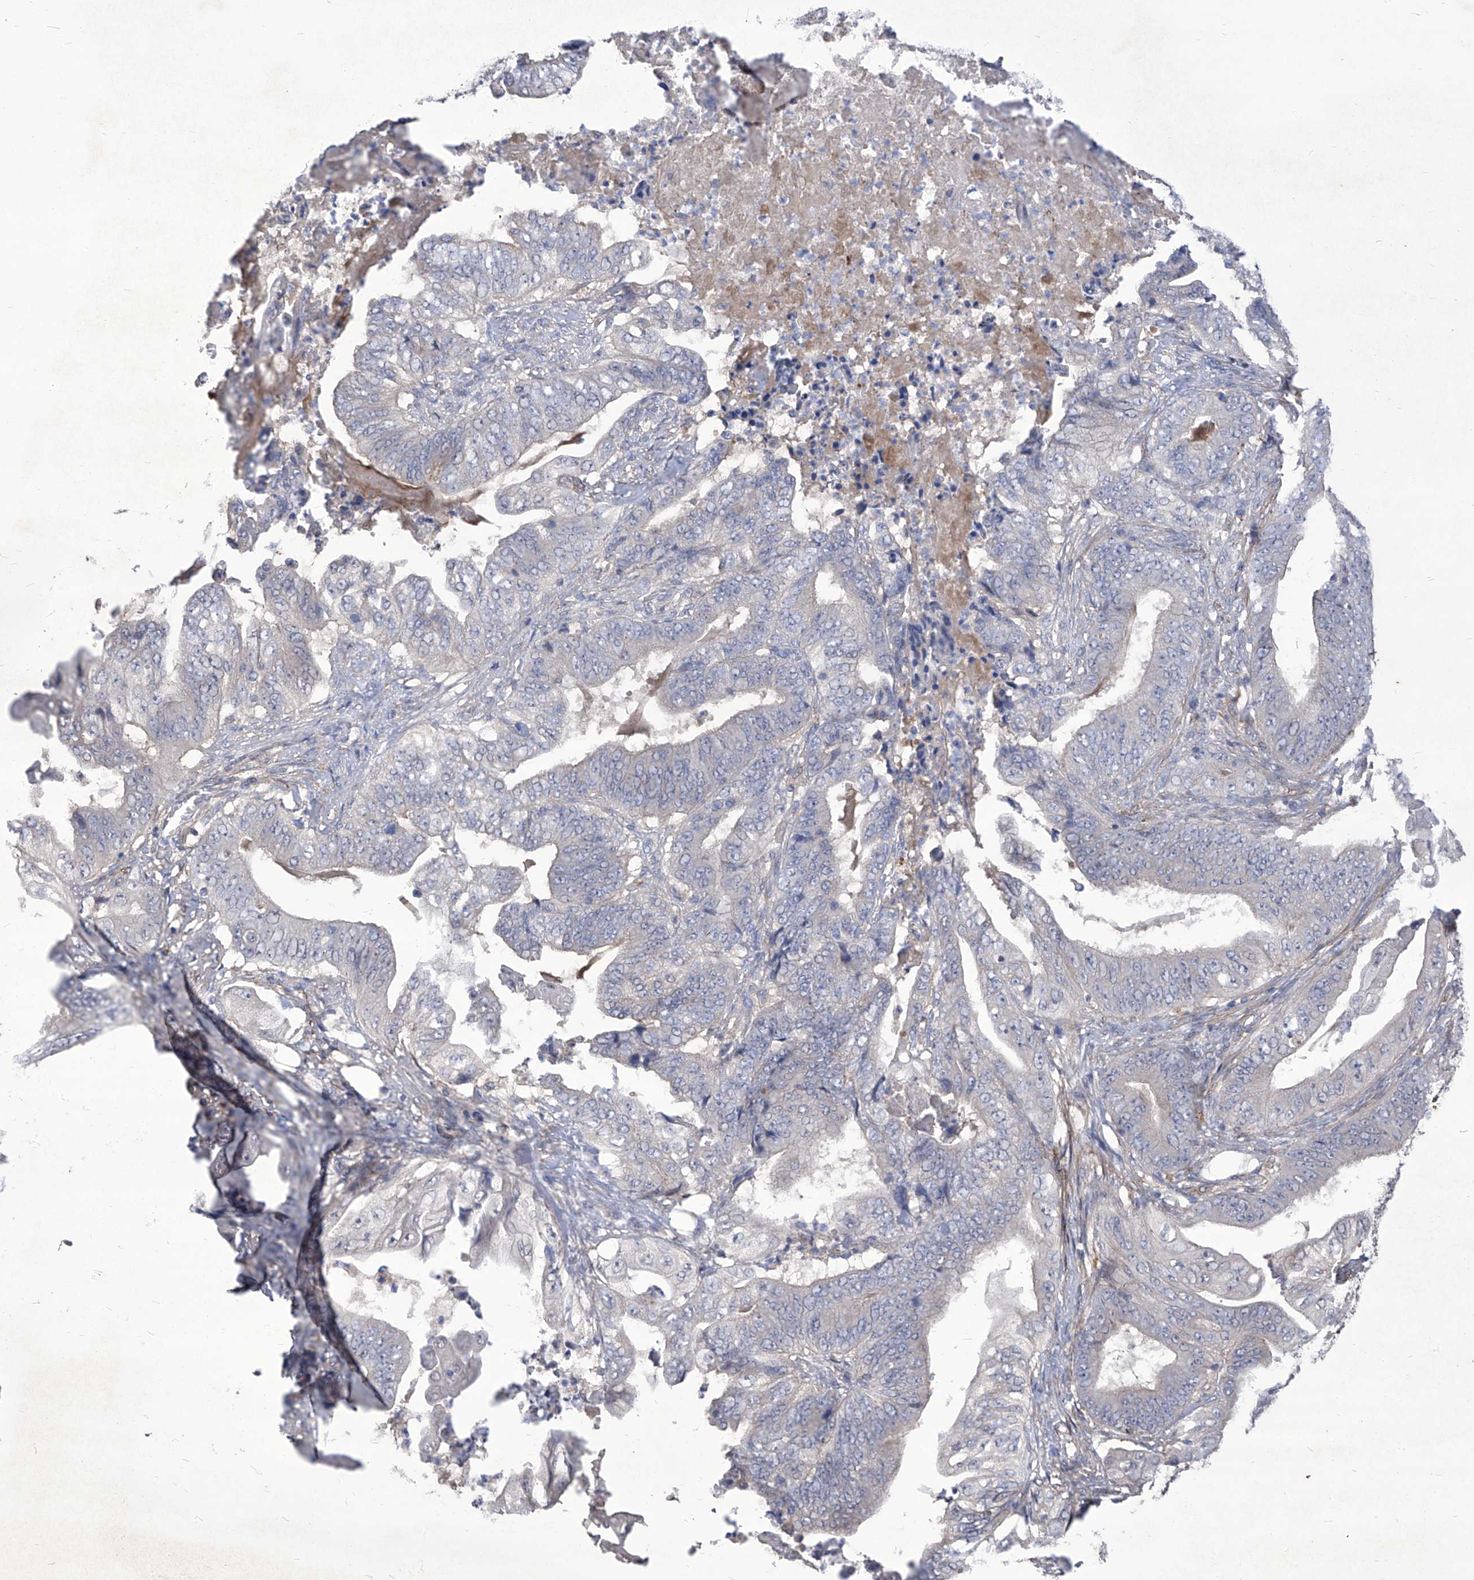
{"staining": {"intensity": "negative", "quantity": "none", "location": "none"}, "tissue": "stomach cancer", "cell_type": "Tumor cells", "image_type": "cancer", "snomed": [{"axis": "morphology", "description": "Adenocarcinoma, NOS"}, {"axis": "topography", "description": "Stomach"}], "caption": "This is a micrograph of immunohistochemistry (IHC) staining of stomach cancer (adenocarcinoma), which shows no staining in tumor cells.", "gene": "TXNIP", "patient": {"sex": "female", "age": 73}}